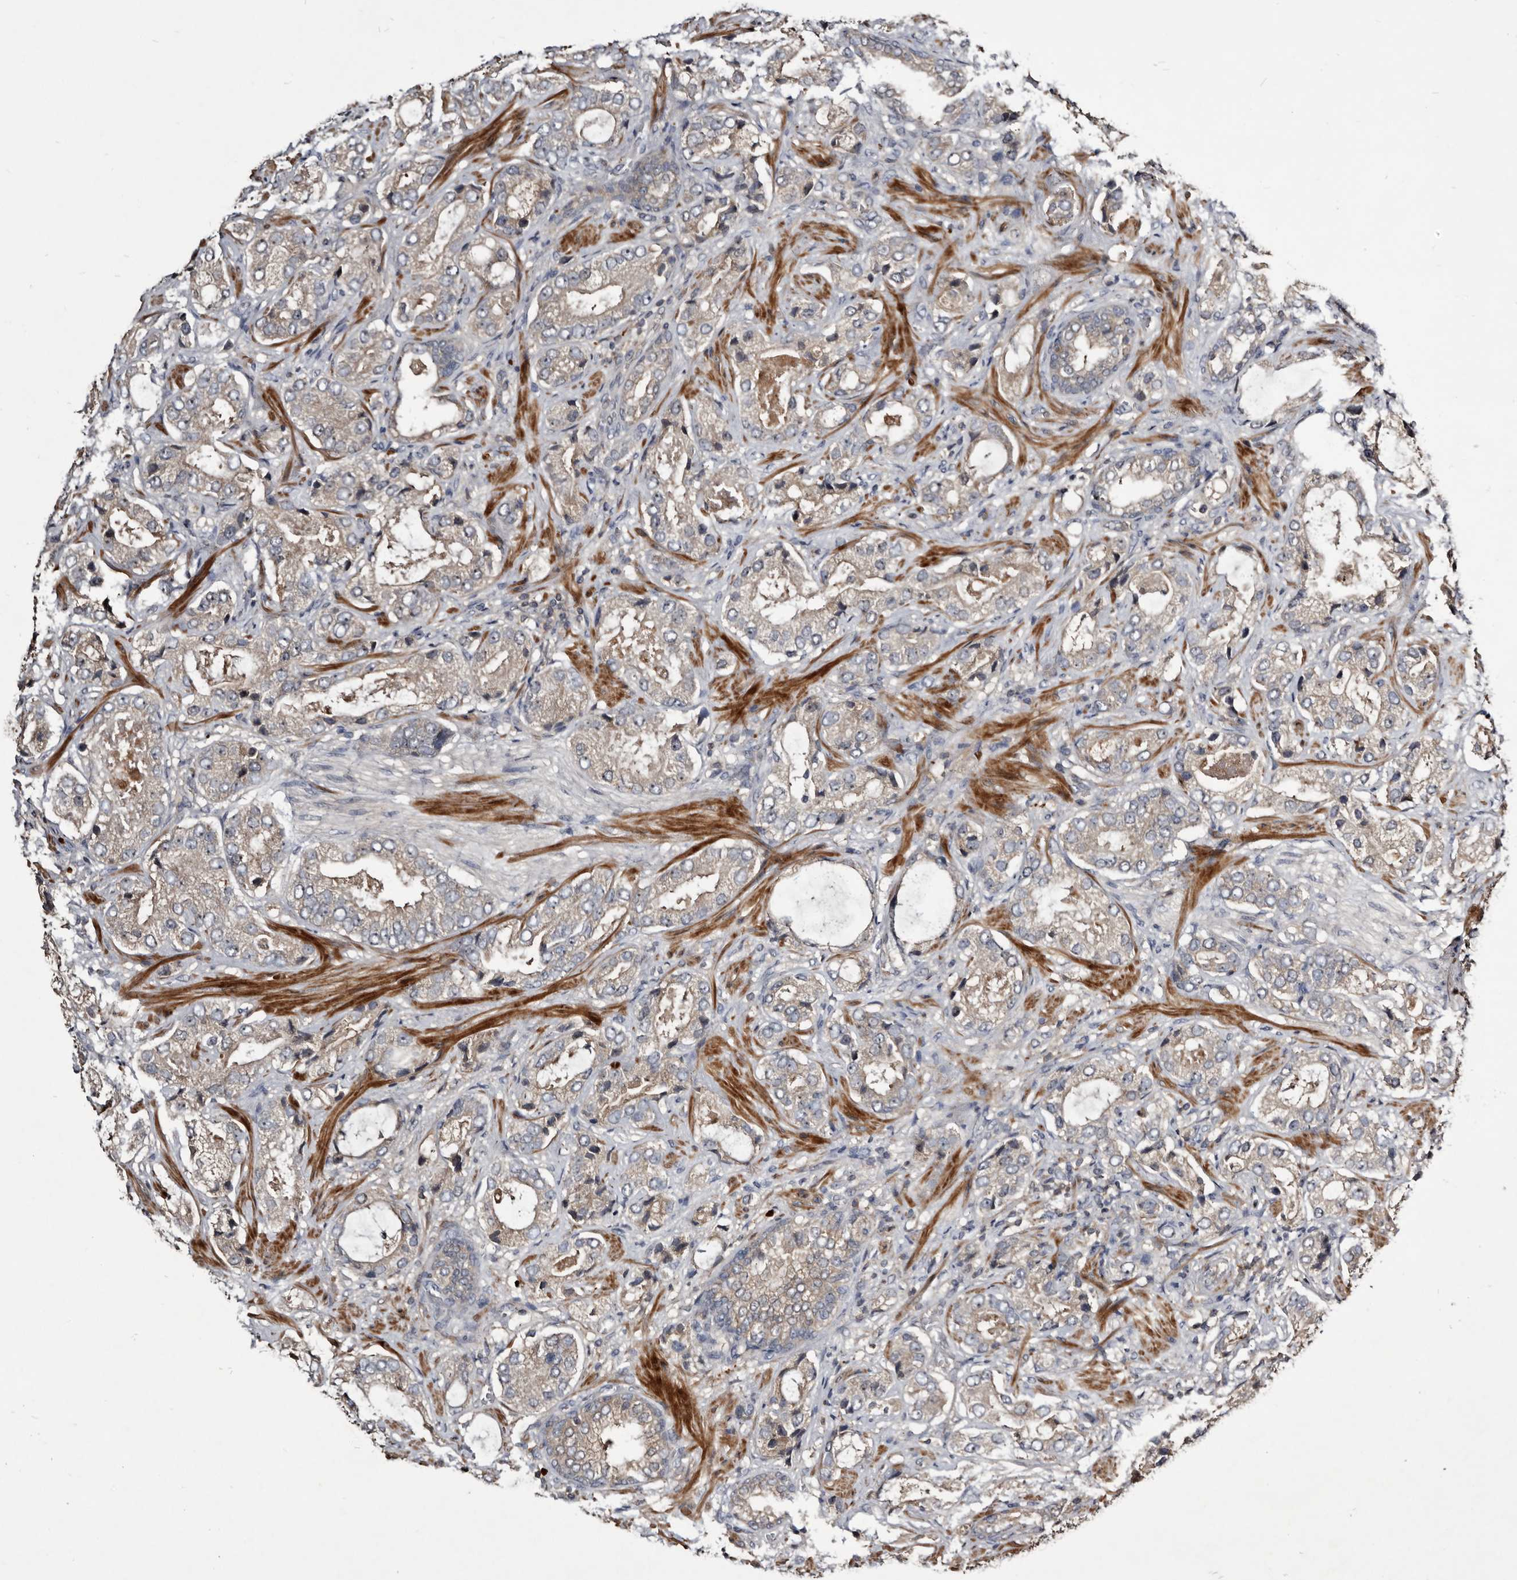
{"staining": {"intensity": "weak", "quantity": "25%-75%", "location": "cytoplasmic/membranous"}, "tissue": "prostate cancer", "cell_type": "Tumor cells", "image_type": "cancer", "snomed": [{"axis": "morphology", "description": "Normal tissue, NOS"}, {"axis": "morphology", "description": "Adenocarcinoma, High grade"}, {"axis": "topography", "description": "Prostate"}, {"axis": "topography", "description": "Peripheral nerve tissue"}], "caption": "High-grade adenocarcinoma (prostate) stained for a protein displays weak cytoplasmic/membranous positivity in tumor cells. The staining was performed using DAB (3,3'-diaminobenzidine) to visualize the protein expression in brown, while the nuclei were stained in blue with hematoxylin (Magnification: 20x).", "gene": "TTC39A", "patient": {"sex": "male", "age": 59}}